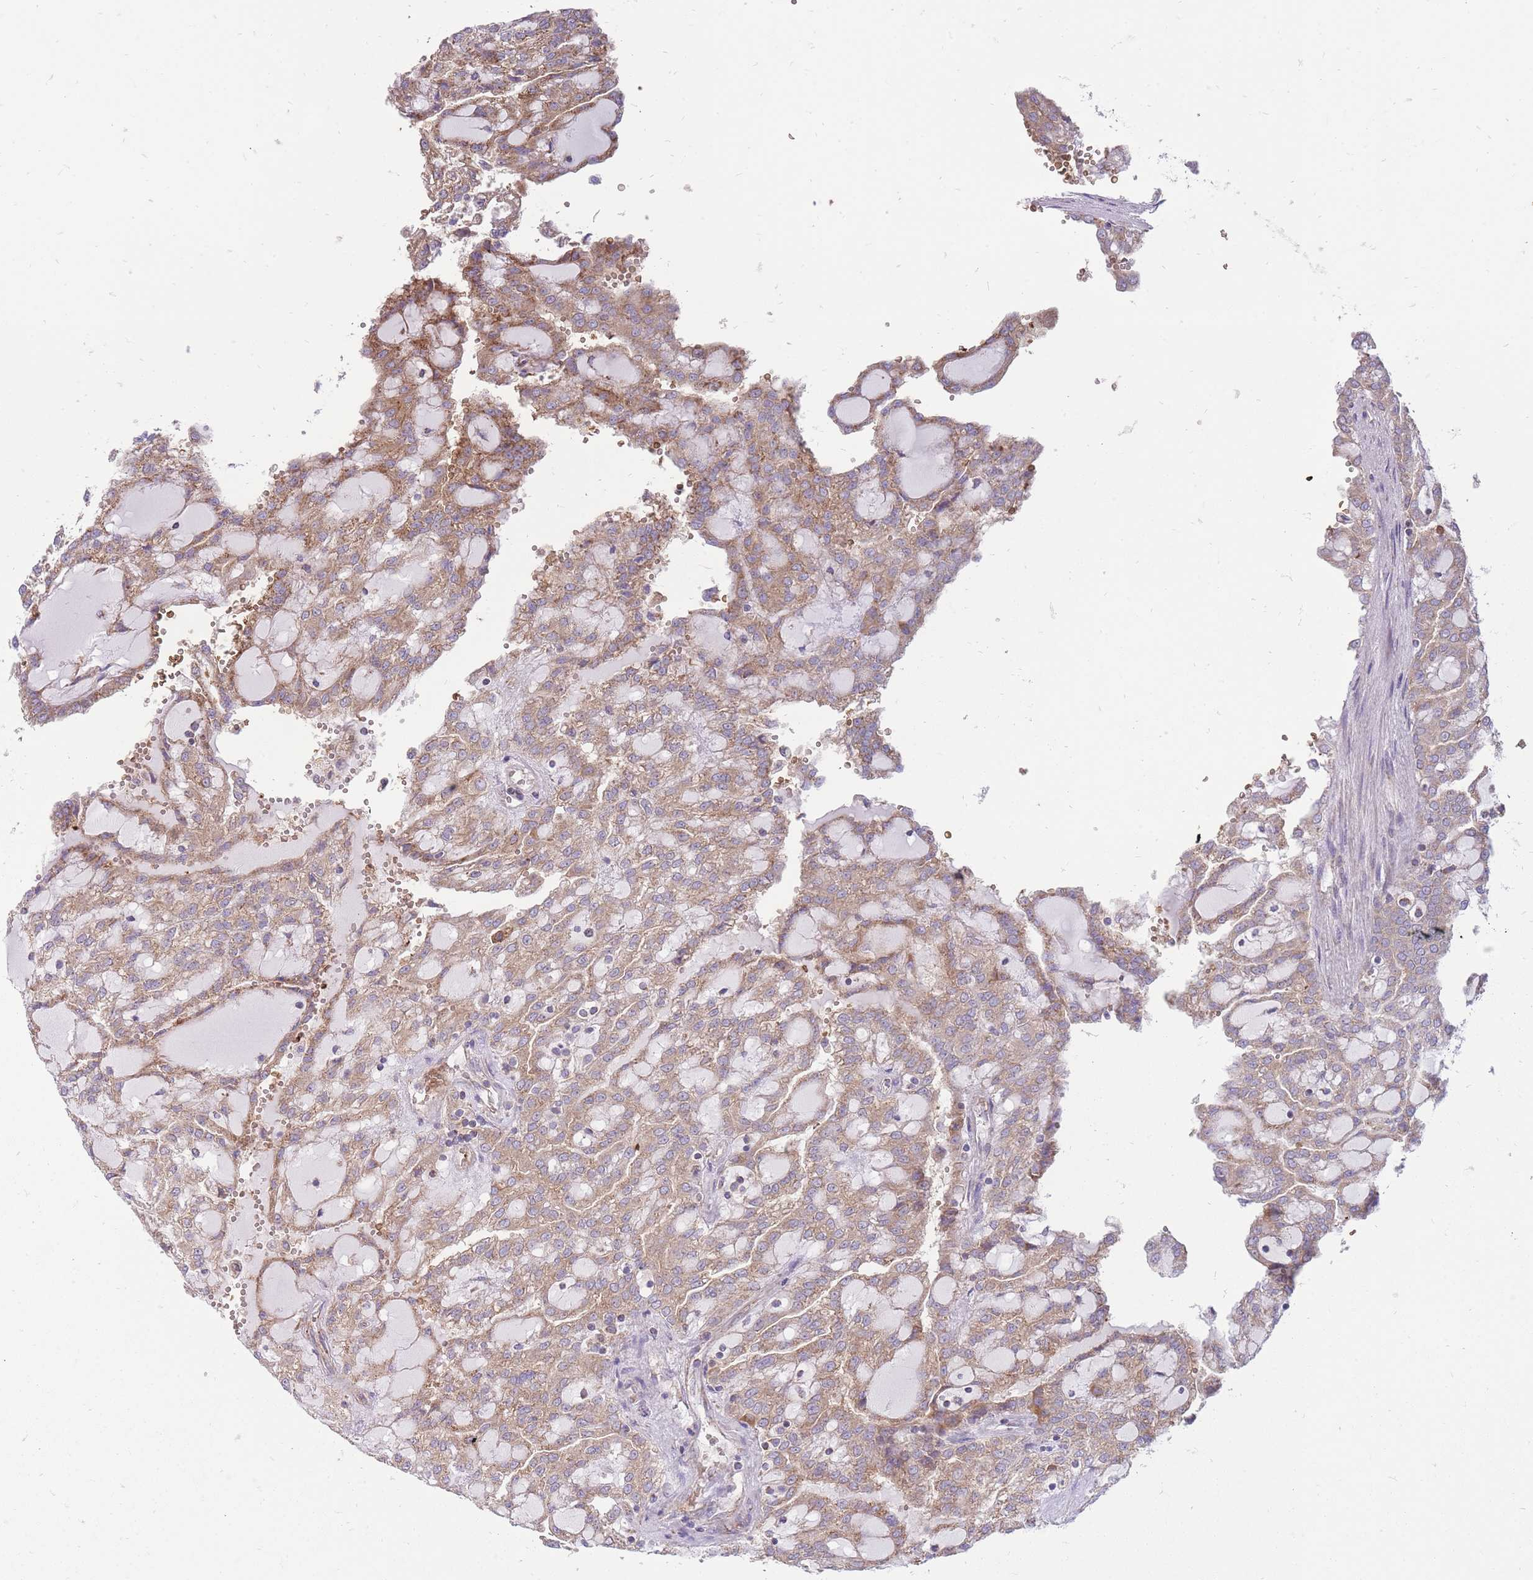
{"staining": {"intensity": "moderate", "quantity": ">75%", "location": "cytoplasmic/membranous"}, "tissue": "renal cancer", "cell_type": "Tumor cells", "image_type": "cancer", "snomed": [{"axis": "morphology", "description": "Adenocarcinoma, NOS"}, {"axis": "topography", "description": "Kidney"}], "caption": "DAB (3,3'-diaminobenzidine) immunohistochemical staining of adenocarcinoma (renal) displays moderate cytoplasmic/membranous protein expression in about >75% of tumor cells.", "gene": "ANKRD10", "patient": {"sex": "male", "age": 63}}